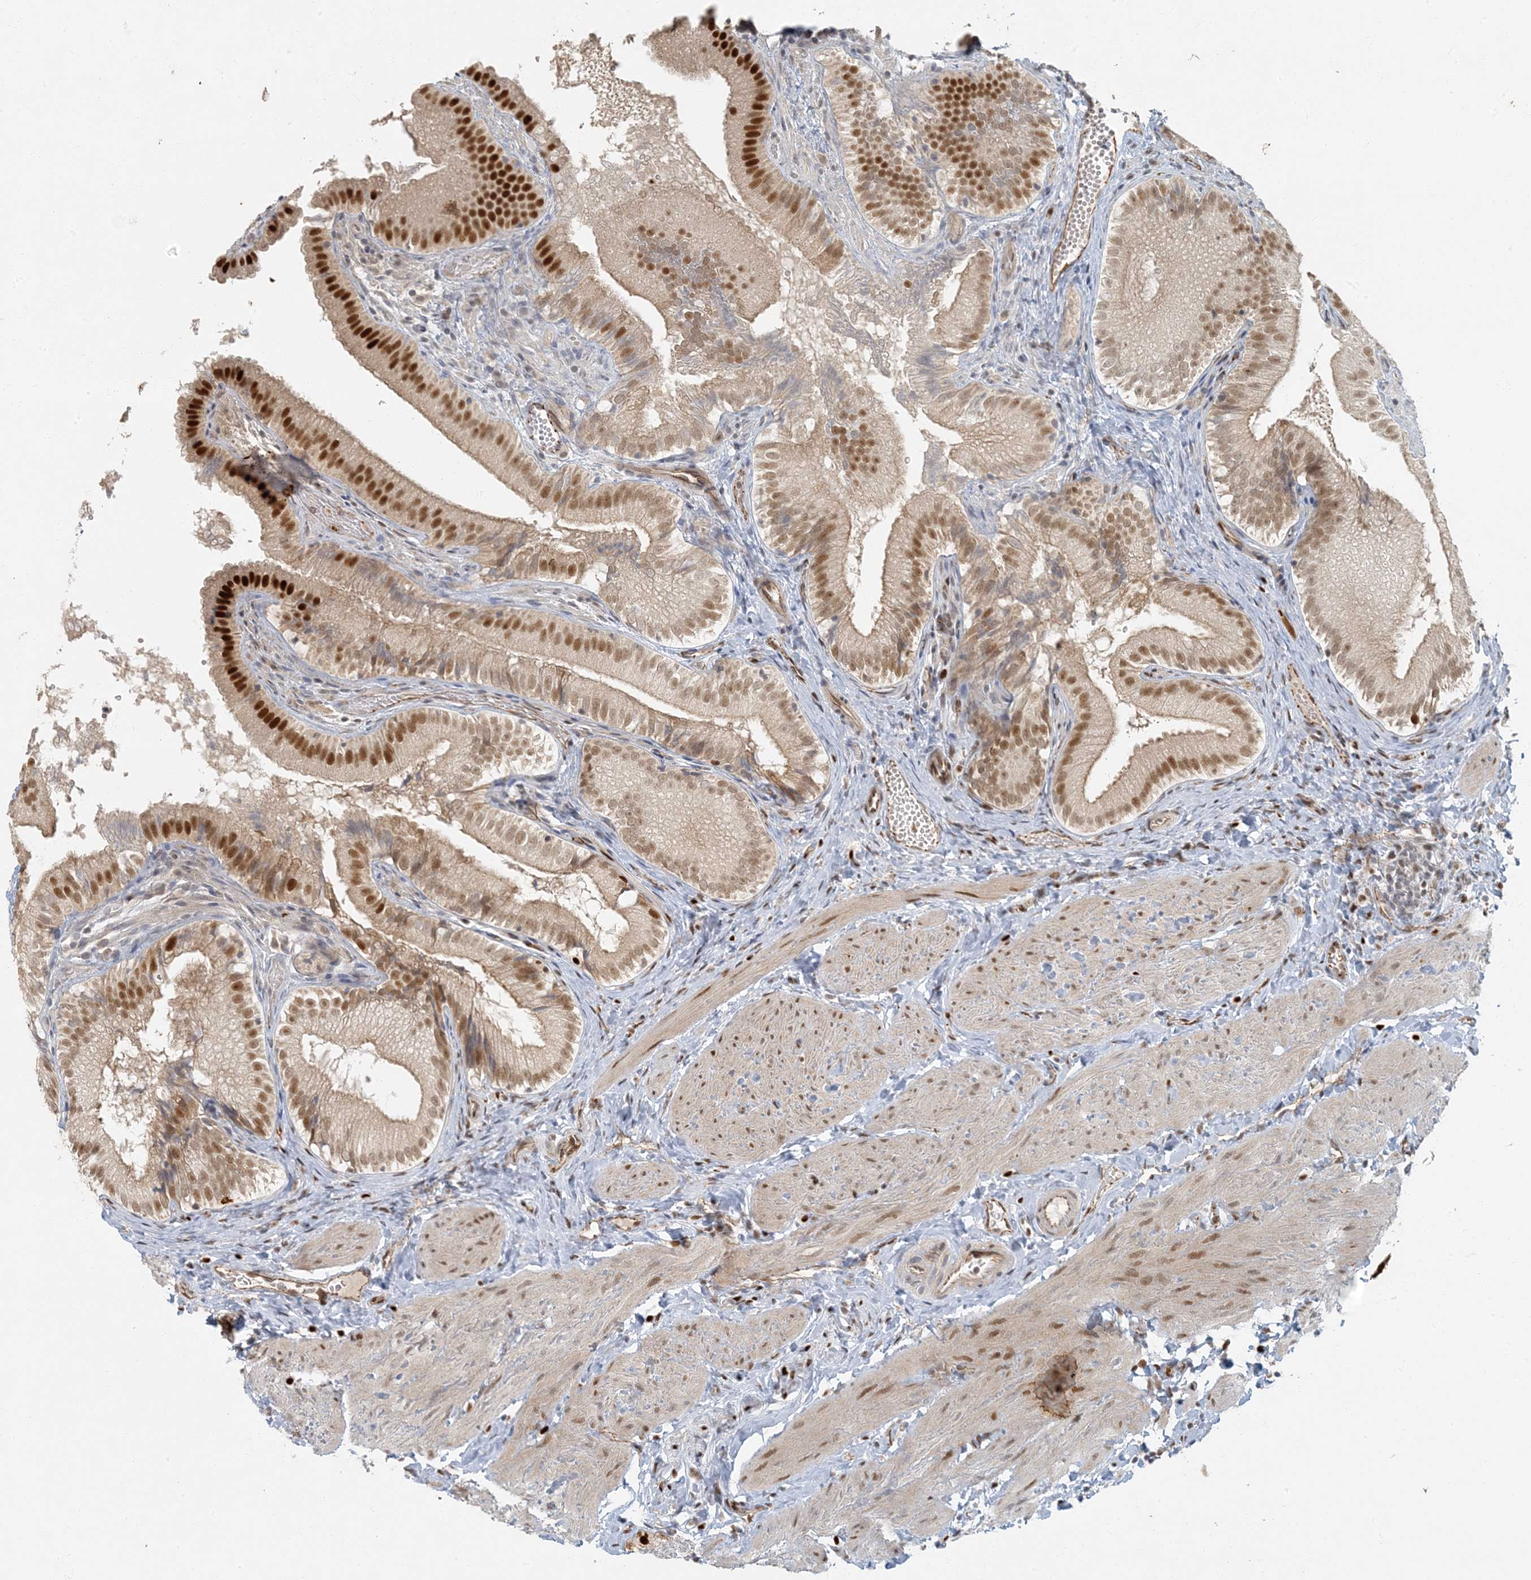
{"staining": {"intensity": "strong", "quantity": "25%-75%", "location": "nuclear"}, "tissue": "gallbladder", "cell_type": "Glandular cells", "image_type": "normal", "snomed": [{"axis": "morphology", "description": "Normal tissue, NOS"}, {"axis": "topography", "description": "Gallbladder"}], "caption": "Immunohistochemistry (IHC) histopathology image of benign gallbladder: gallbladder stained using immunohistochemistry displays high levels of strong protein expression localized specifically in the nuclear of glandular cells, appearing as a nuclear brown color.", "gene": "AK9", "patient": {"sex": "female", "age": 30}}